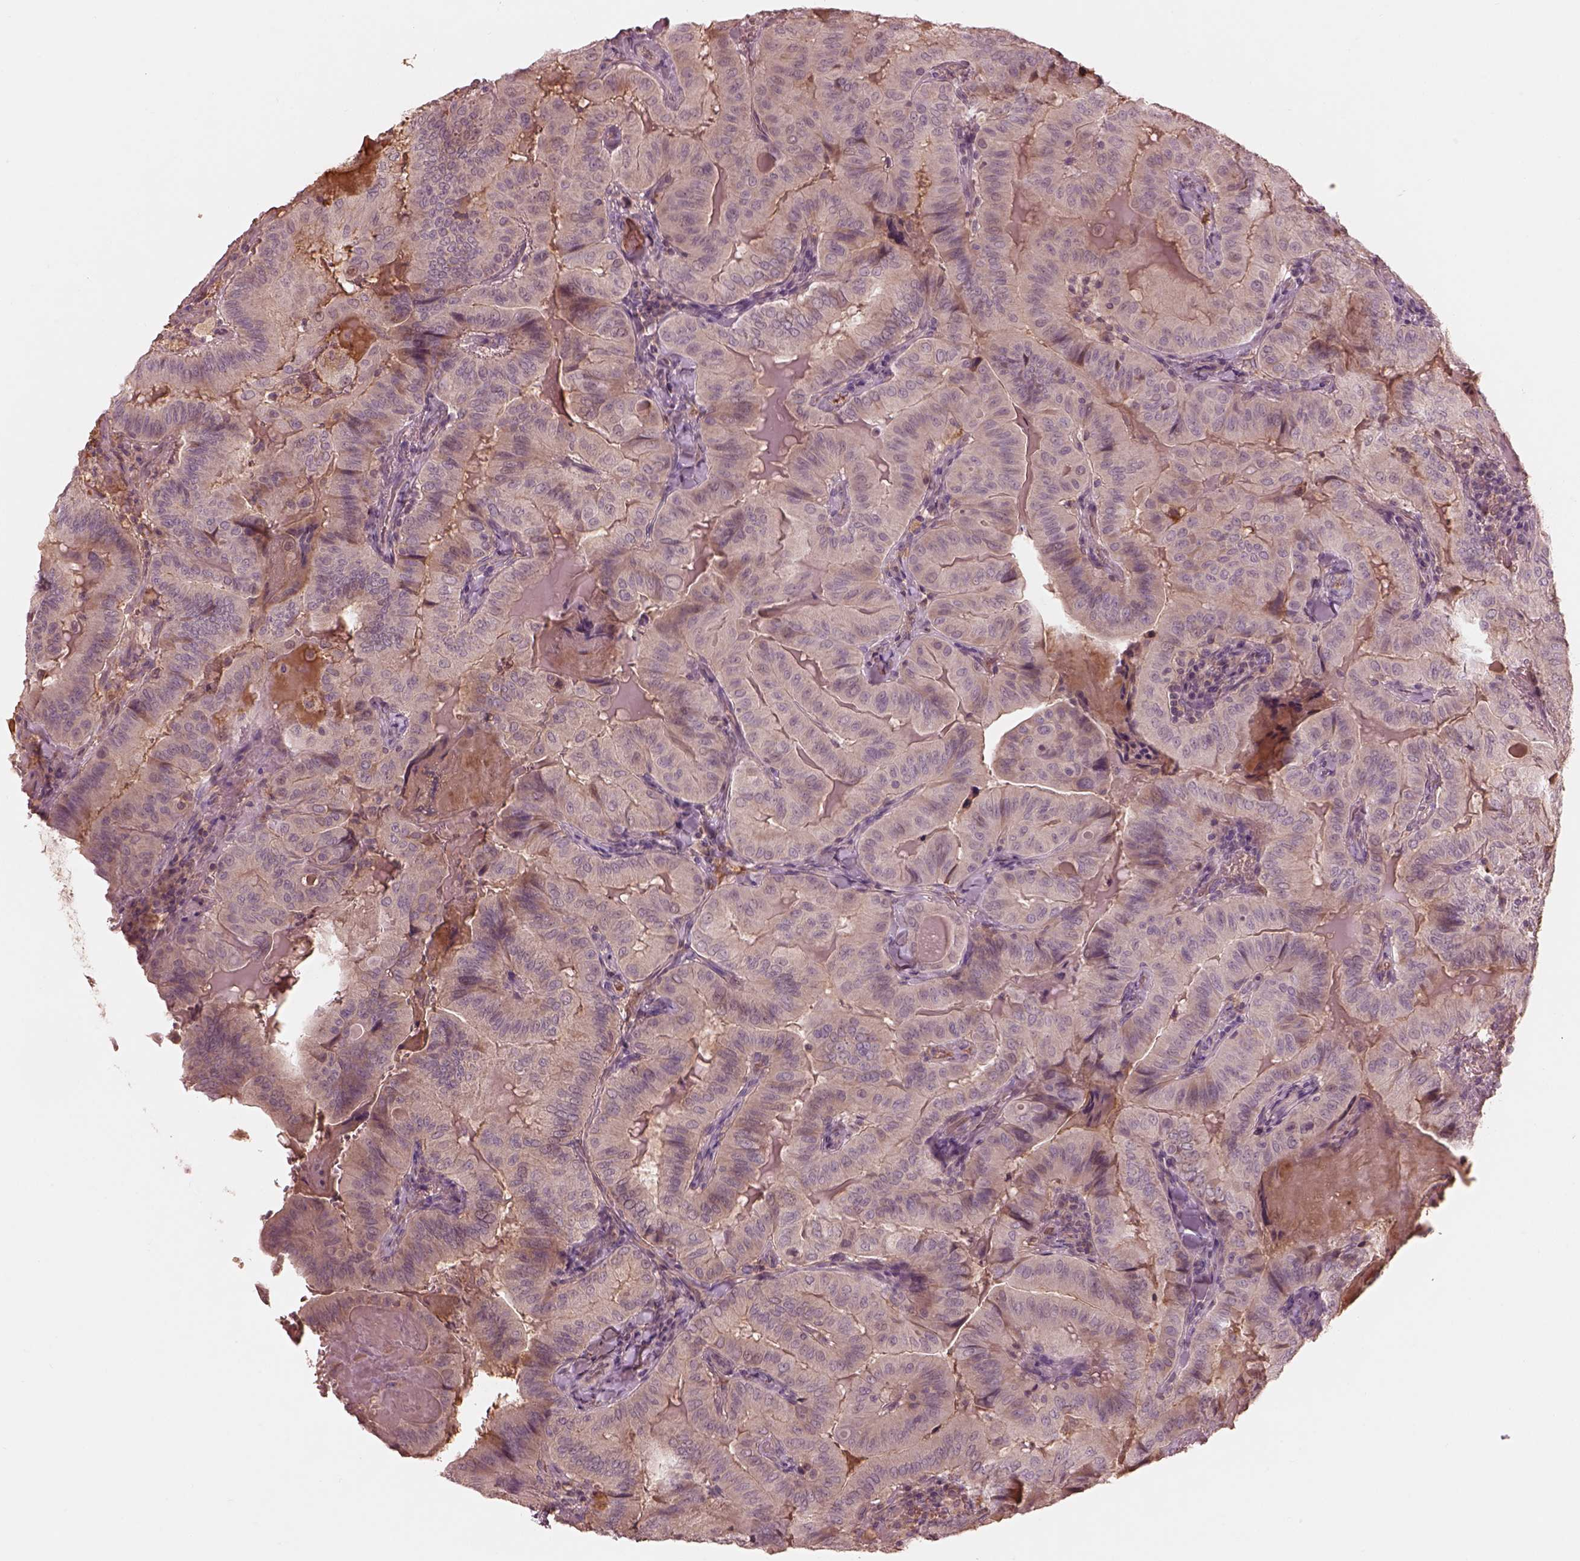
{"staining": {"intensity": "negative", "quantity": "none", "location": "none"}, "tissue": "thyroid cancer", "cell_type": "Tumor cells", "image_type": "cancer", "snomed": [{"axis": "morphology", "description": "Papillary adenocarcinoma, NOS"}, {"axis": "topography", "description": "Thyroid gland"}], "caption": "Tumor cells are negative for protein expression in human thyroid cancer.", "gene": "TF", "patient": {"sex": "female", "age": 68}}